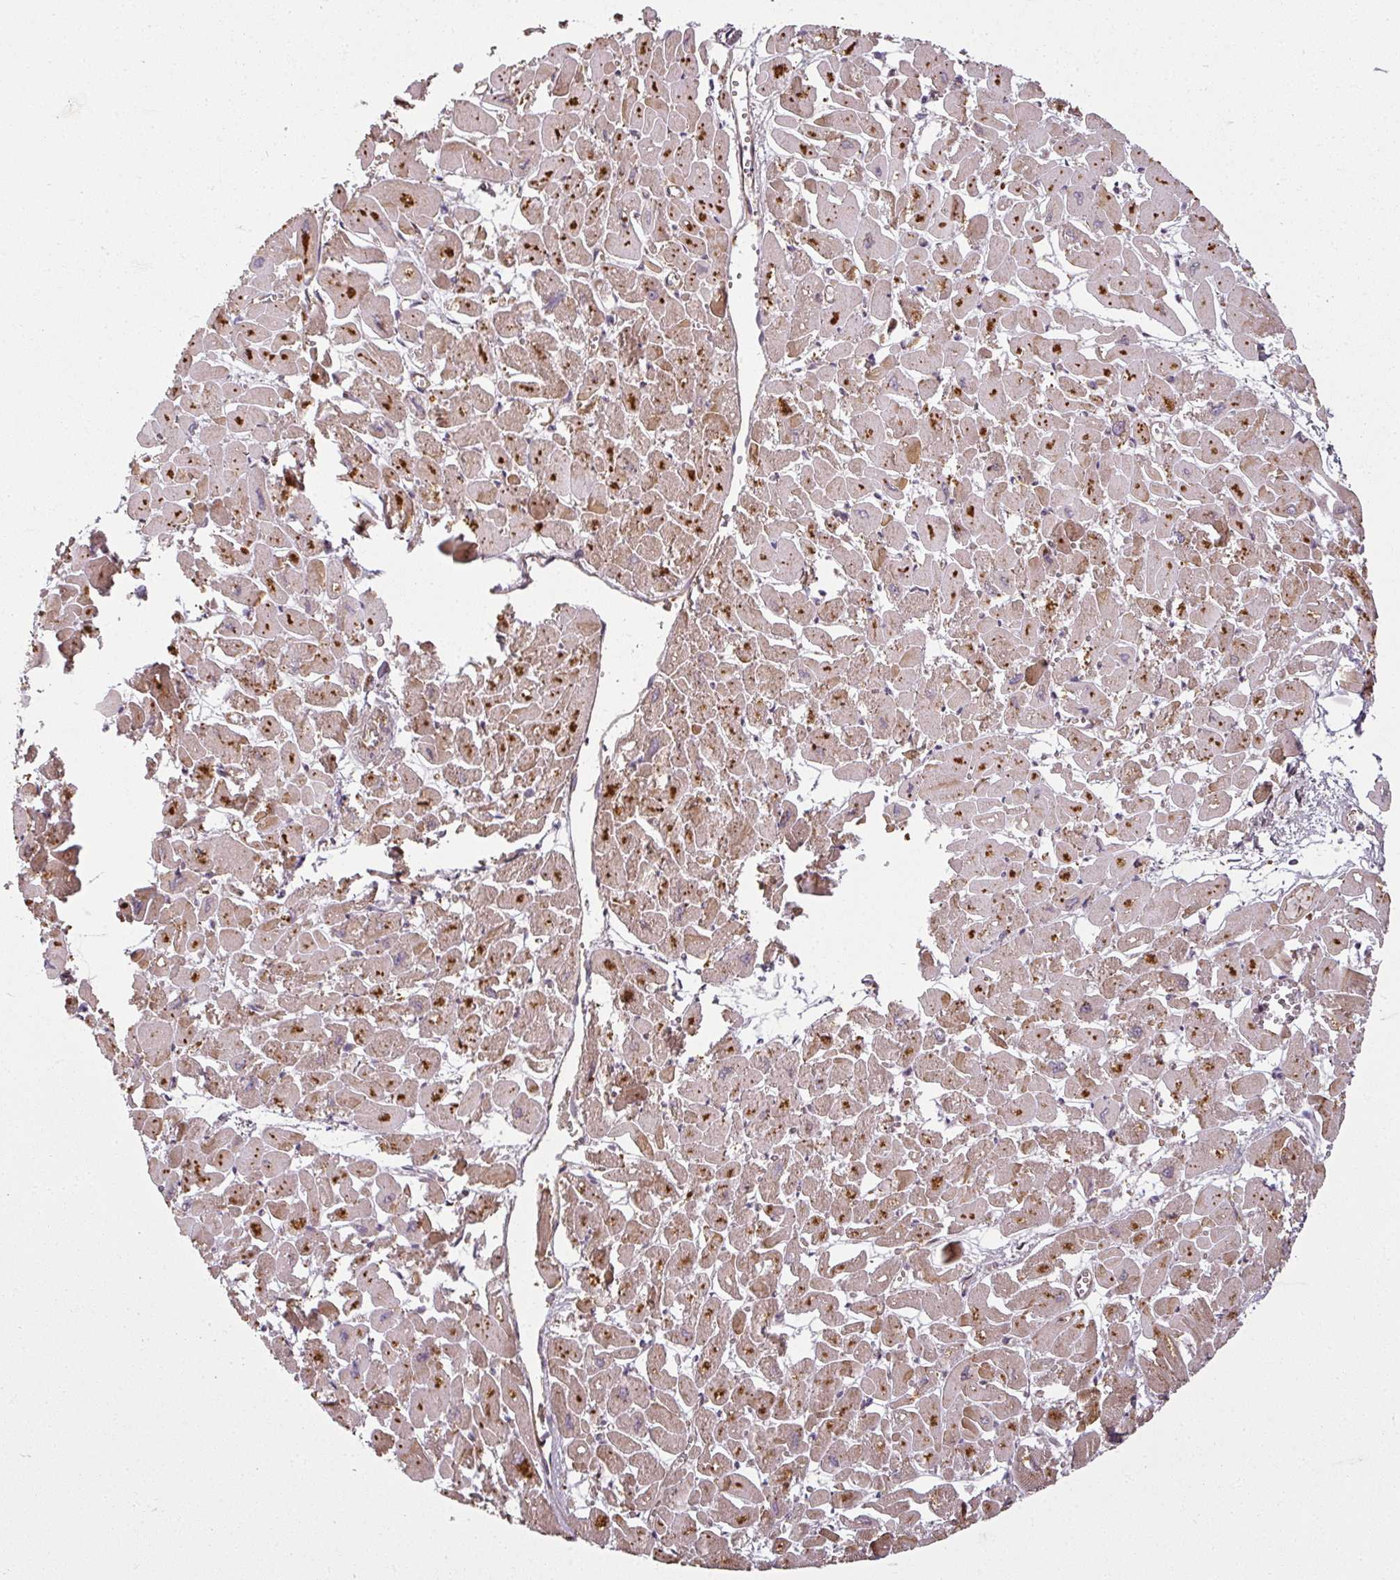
{"staining": {"intensity": "moderate", "quantity": ">75%", "location": "cytoplasmic/membranous"}, "tissue": "heart muscle", "cell_type": "Cardiomyocytes", "image_type": "normal", "snomed": [{"axis": "morphology", "description": "Normal tissue, NOS"}, {"axis": "topography", "description": "Heart"}], "caption": "Moderate cytoplasmic/membranous protein staining is identified in about >75% of cardiomyocytes in heart muscle. Nuclei are stained in blue.", "gene": "DIMT1", "patient": {"sex": "male", "age": 54}}